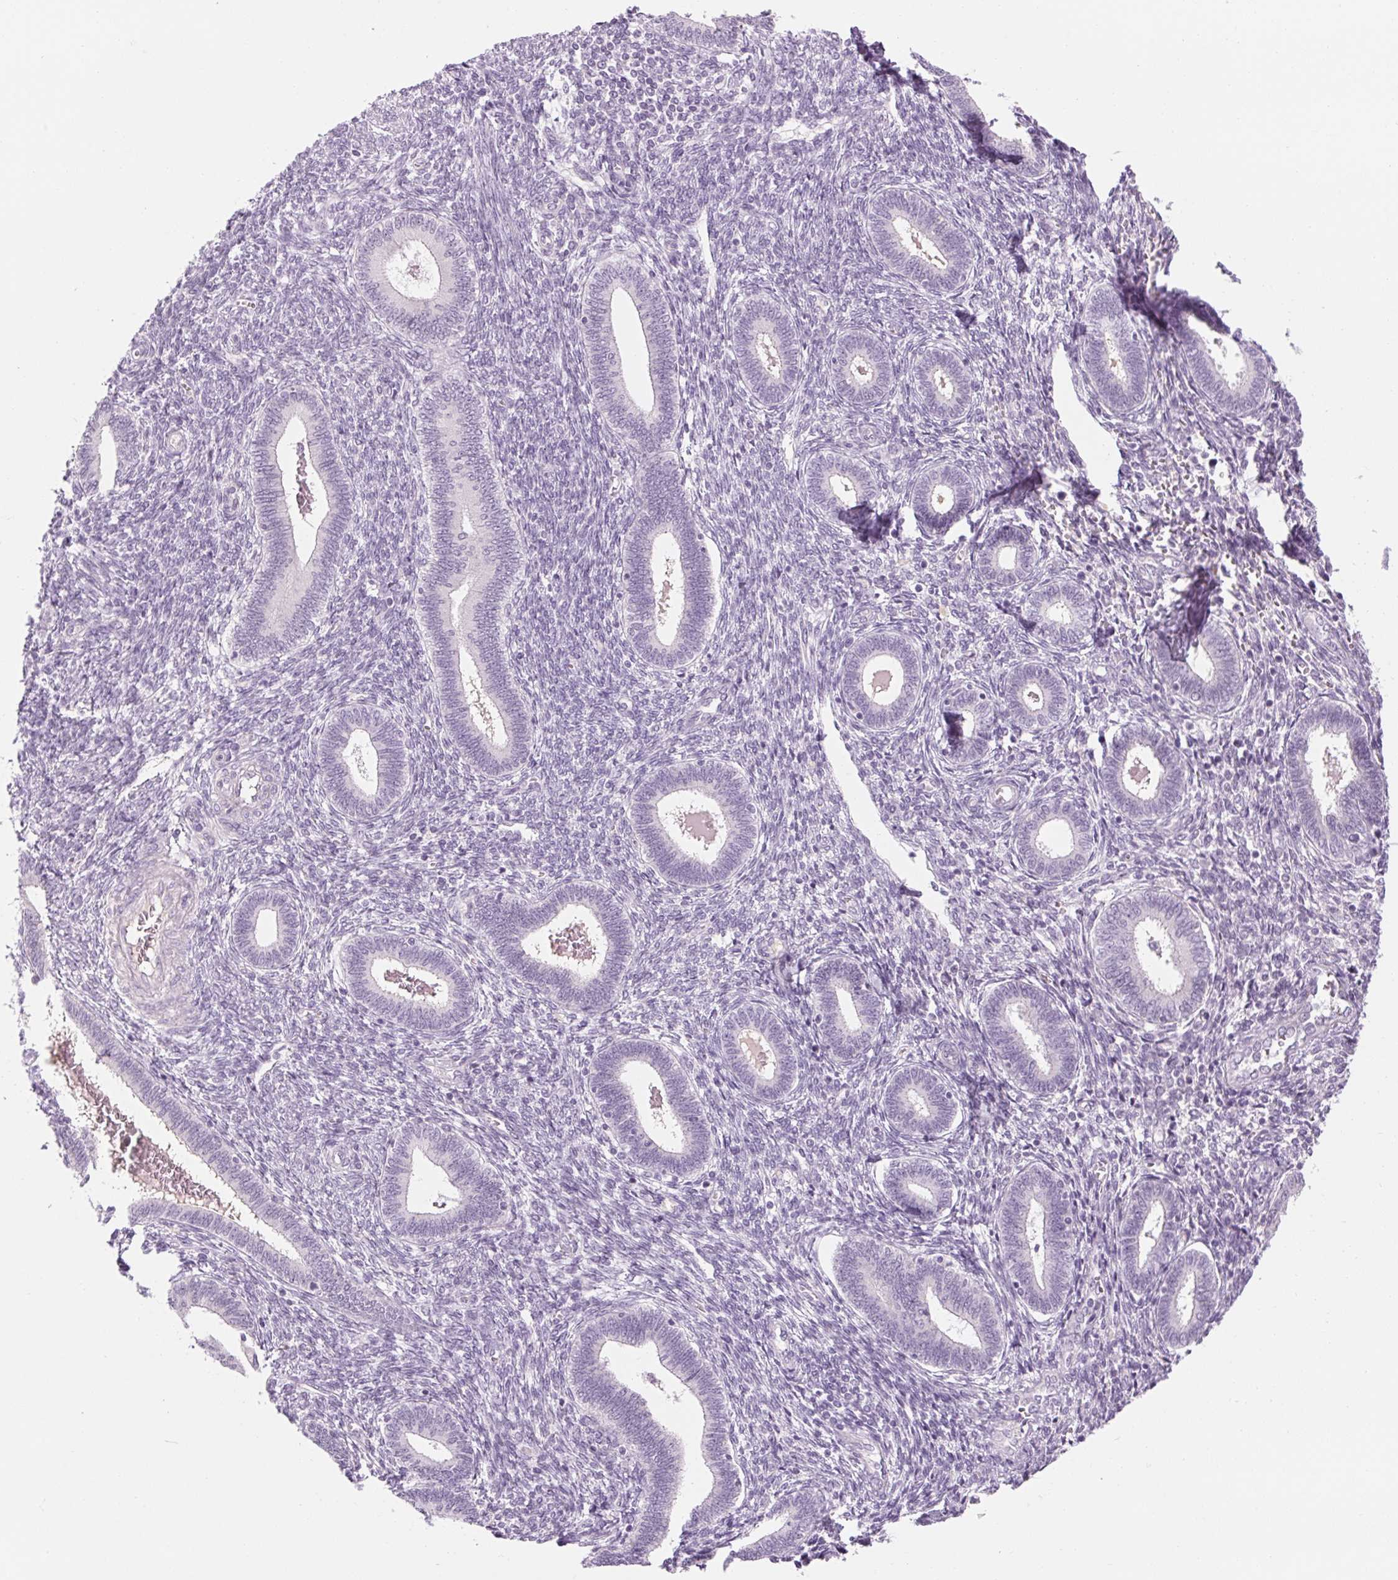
{"staining": {"intensity": "negative", "quantity": "none", "location": "none"}, "tissue": "endometrium", "cell_type": "Cells in endometrial stroma", "image_type": "normal", "snomed": [{"axis": "morphology", "description": "Normal tissue, NOS"}, {"axis": "topography", "description": "Endometrium"}], "caption": "High magnification brightfield microscopy of normal endometrium stained with DAB (brown) and counterstained with hematoxylin (blue): cells in endometrial stroma show no significant staining.", "gene": "RPTN", "patient": {"sex": "female", "age": 42}}